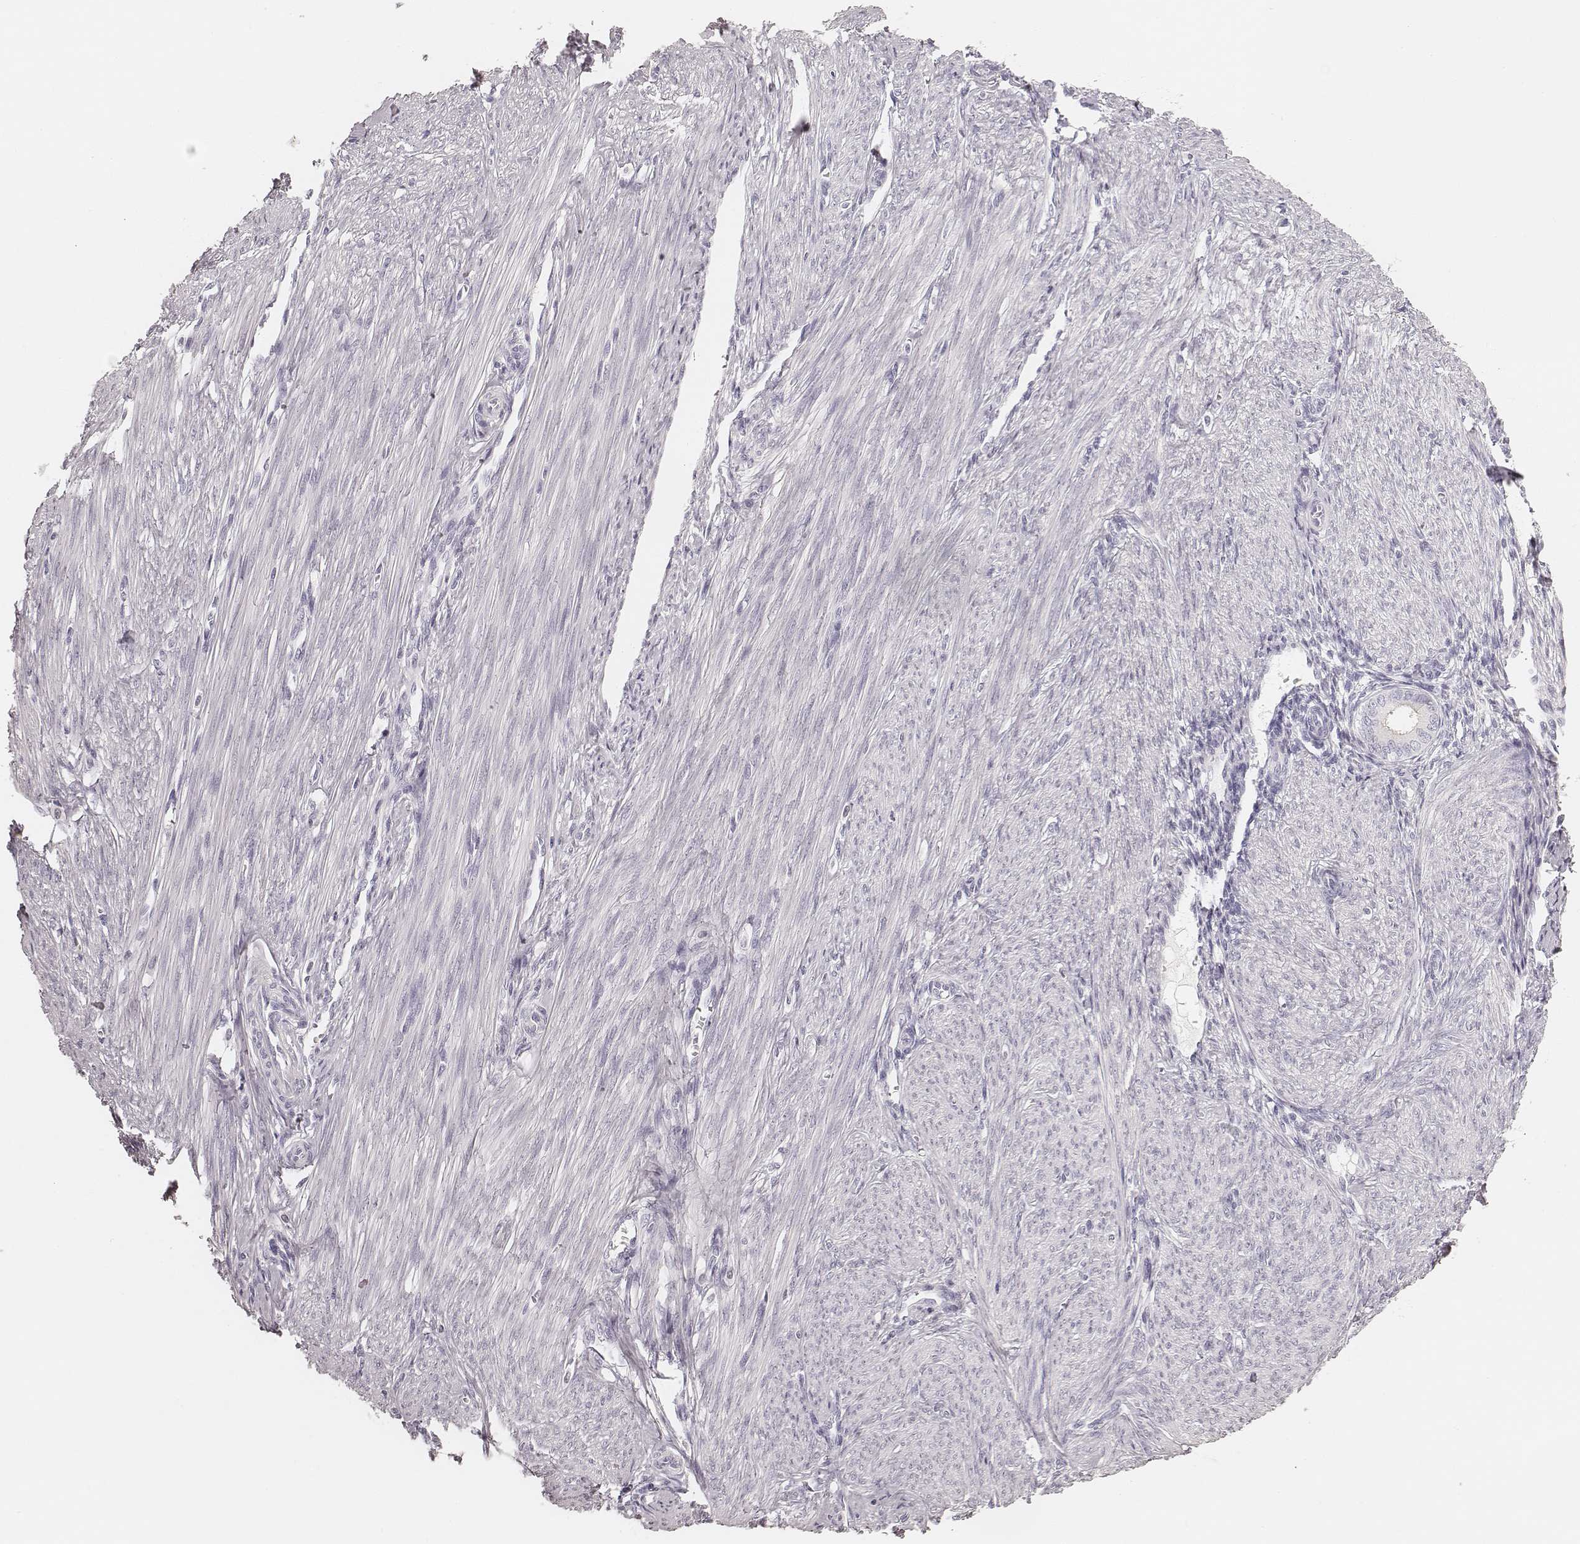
{"staining": {"intensity": "negative", "quantity": "none", "location": "none"}, "tissue": "endometrium", "cell_type": "Cells in endometrial stroma", "image_type": "normal", "snomed": [{"axis": "morphology", "description": "Normal tissue, NOS"}, {"axis": "topography", "description": "Endometrium"}], "caption": "Immunohistochemical staining of benign human endometrium displays no significant expression in cells in endometrial stroma.", "gene": "HNF4G", "patient": {"sex": "female", "age": 39}}